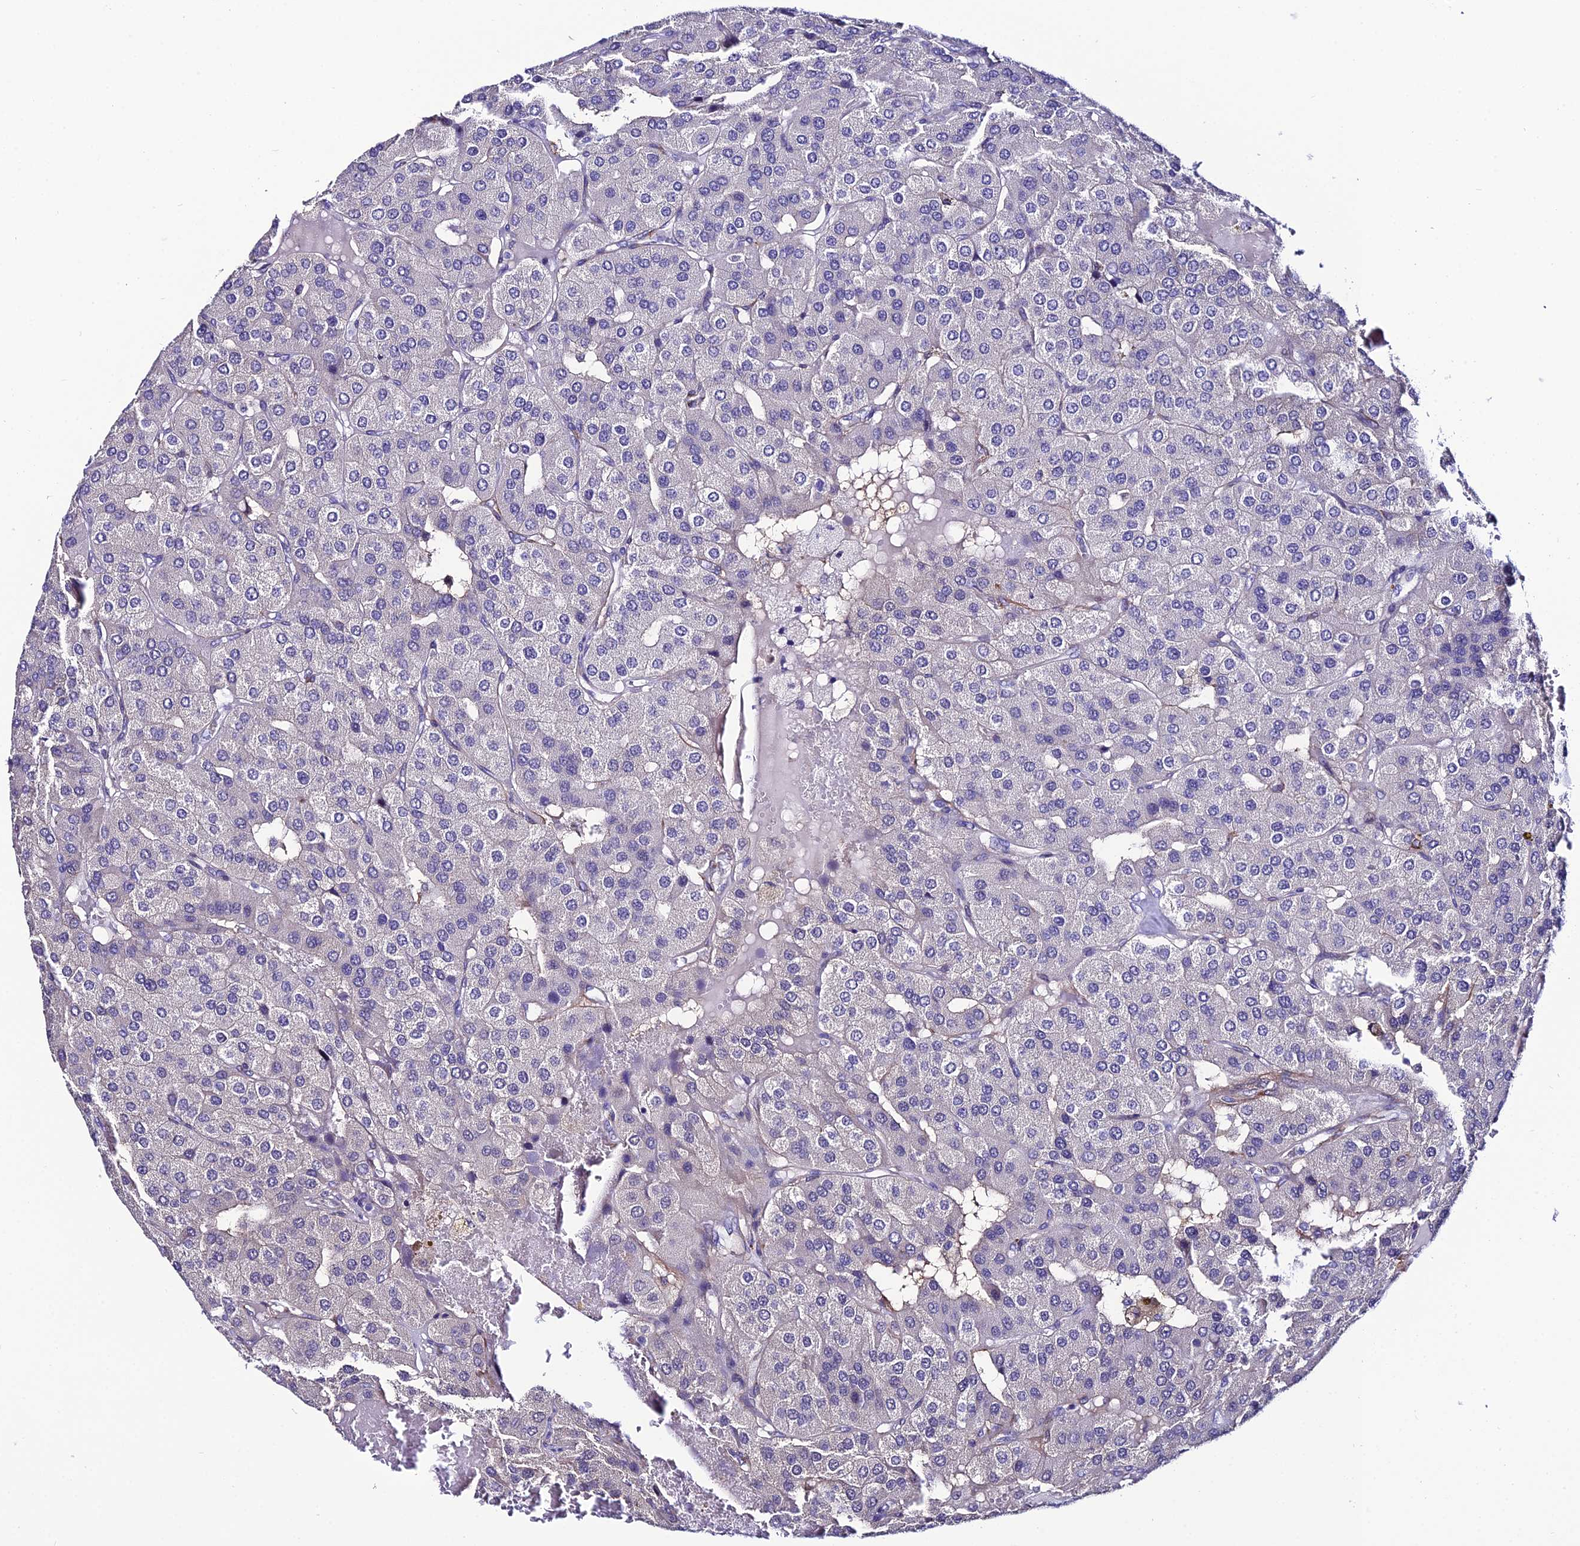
{"staining": {"intensity": "negative", "quantity": "none", "location": "none"}, "tissue": "parathyroid gland", "cell_type": "Glandular cells", "image_type": "normal", "snomed": [{"axis": "morphology", "description": "Normal tissue, NOS"}, {"axis": "morphology", "description": "Adenoma, NOS"}, {"axis": "topography", "description": "Parathyroid gland"}], "caption": "This photomicrograph is of unremarkable parathyroid gland stained with immunohistochemistry (IHC) to label a protein in brown with the nuclei are counter-stained blue. There is no positivity in glandular cells. (DAB immunohistochemistry (IHC), high magnification).", "gene": "SYT15B", "patient": {"sex": "female", "age": 86}}